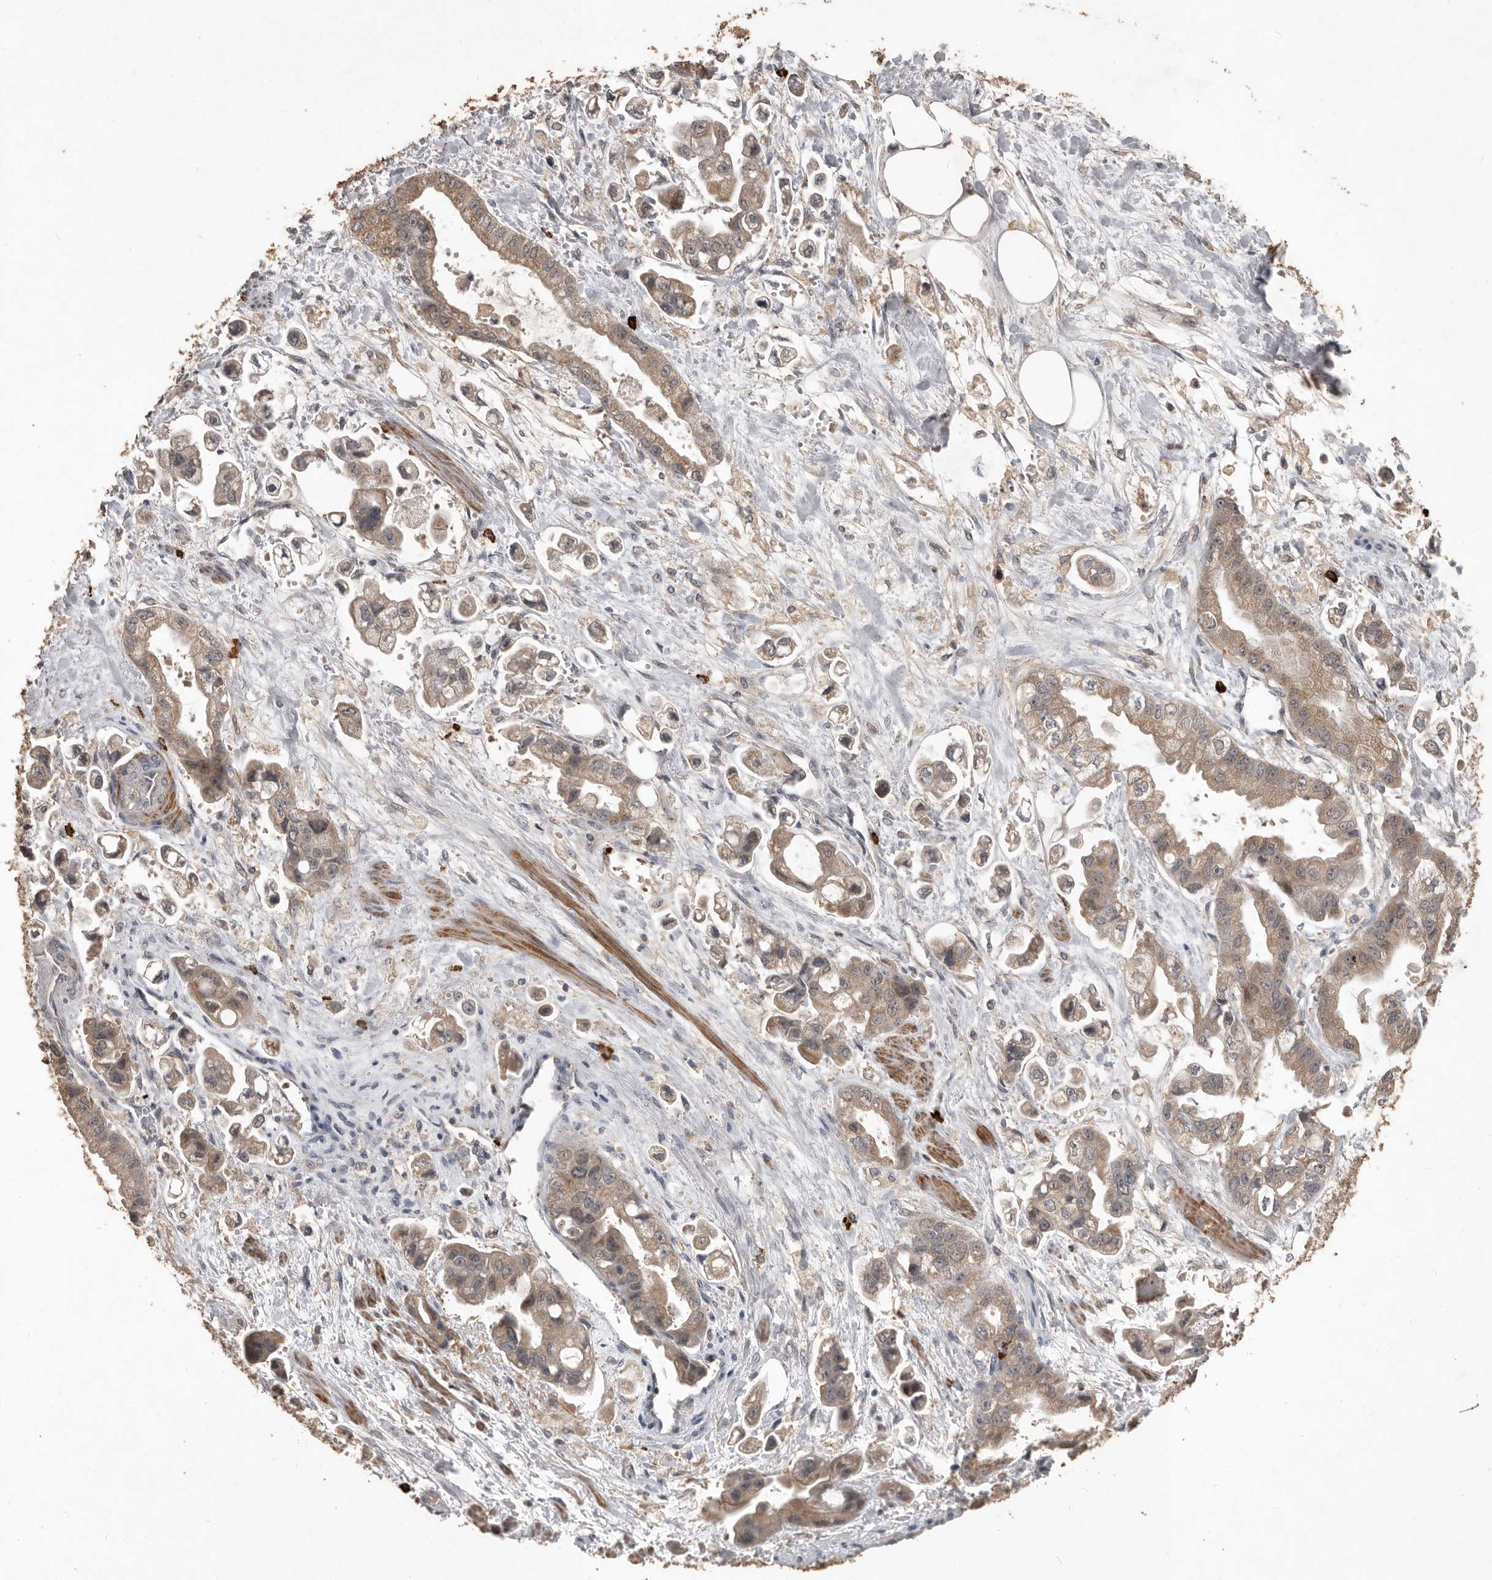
{"staining": {"intensity": "moderate", "quantity": ">75%", "location": "cytoplasmic/membranous"}, "tissue": "stomach cancer", "cell_type": "Tumor cells", "image_type": "cancer", "snomed": [{"axis": "morphology", "description": "Adenocarcinoma, NOS"}, {"axis": "topography", "description": "Stomach"}], "caption": "Moderate cytoplasmic/membranous staining for a protein is appreciated in approximately >75% of tumor cells of stomach cancer using IHC.", "gene": "BAMBI", "patient": {"sex": "male", "age": 62}}